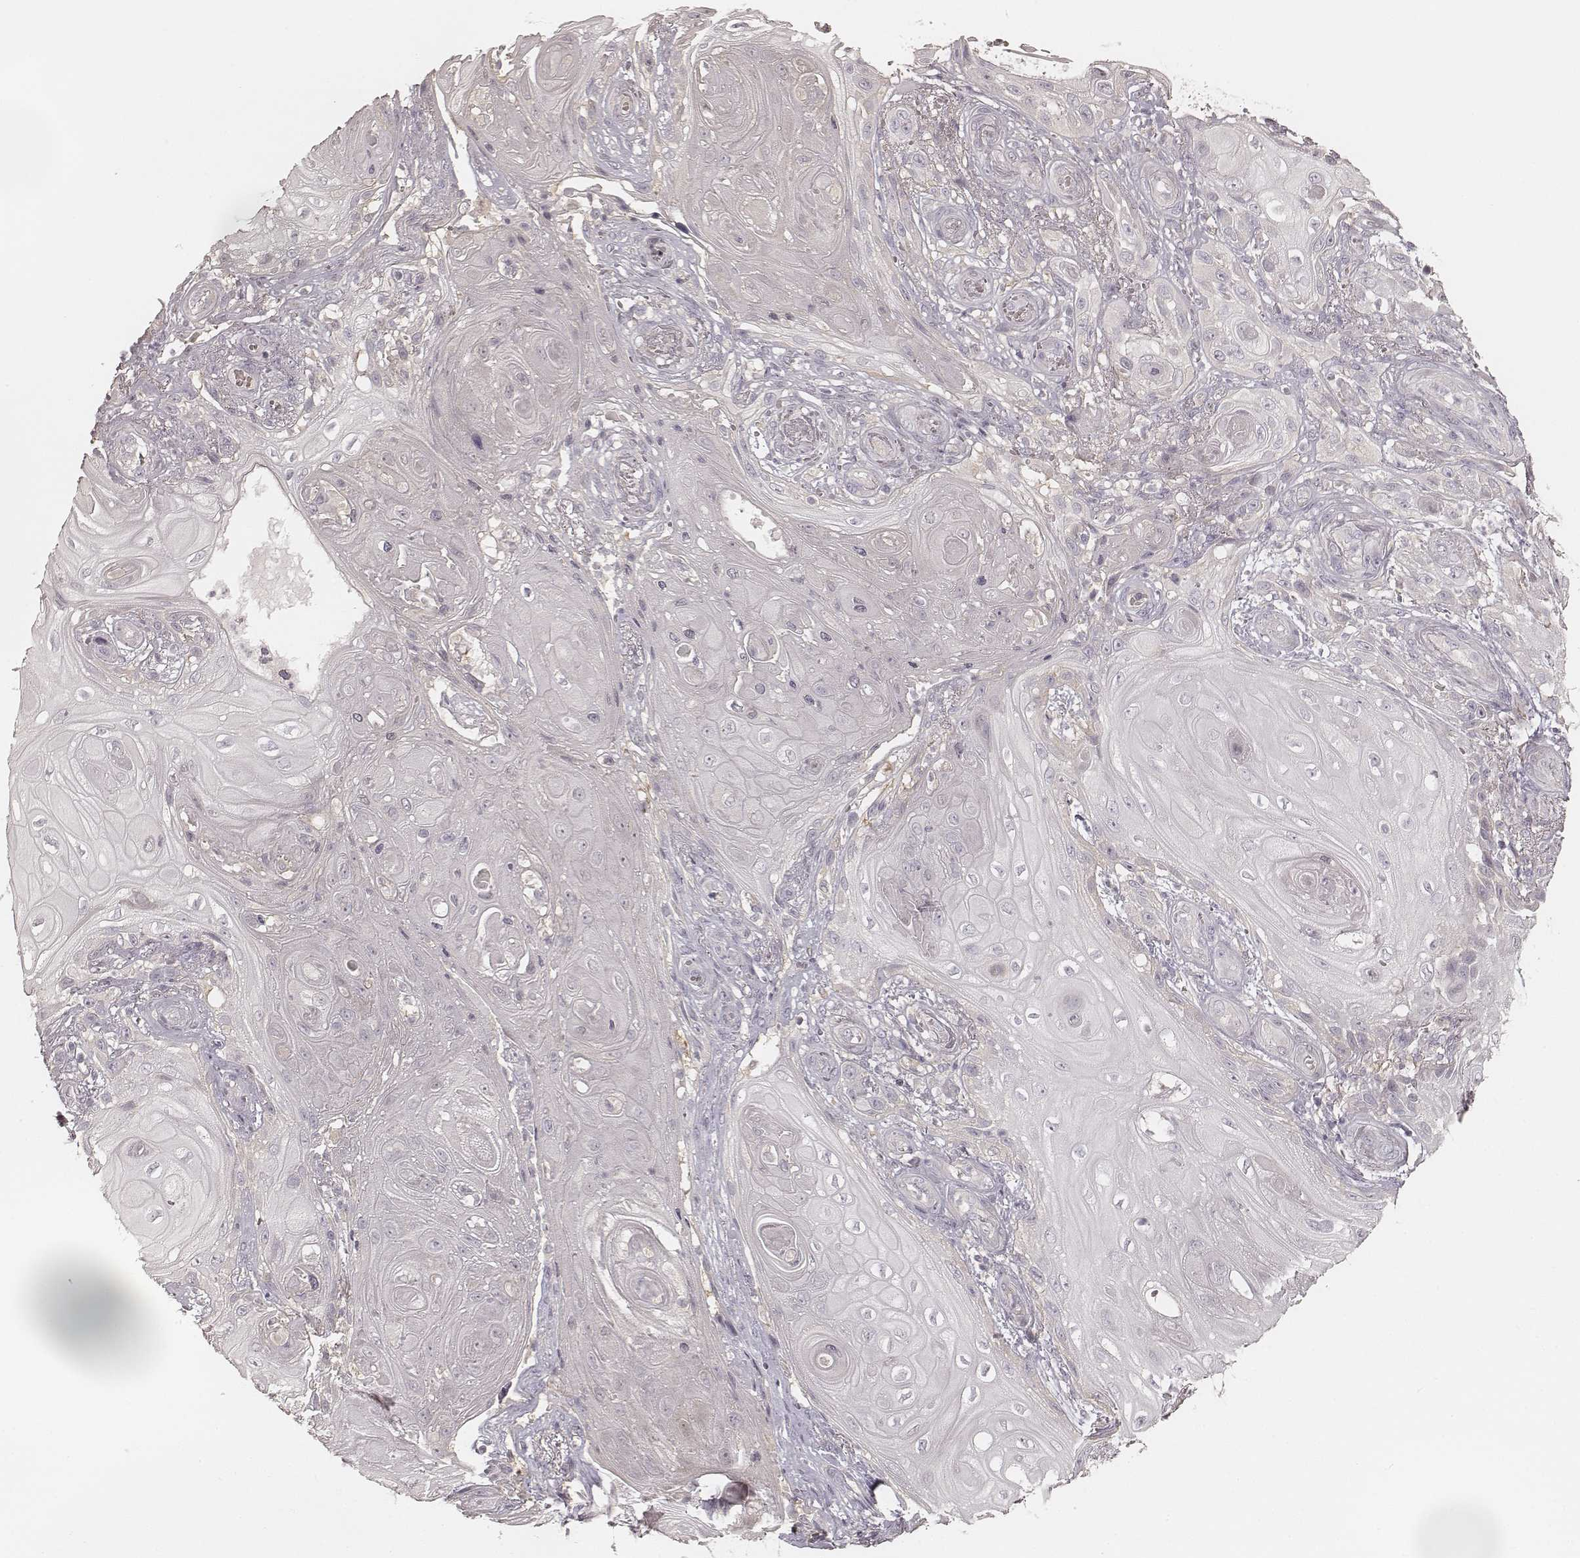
{"staining": {"intensity": "negative", "quantity": "none", "location": "none"}, "tissue": "skin cancer", "cell_type": "Tumor cells", "image_type": "cancer", "snomed": [{"axis": "morphology", "description": "Squamous cell carcinoma, NOS"}, {"axis": "topography", "description": "Skin"}], "caption": "Skin cancer was stained to show a protein in brown. There is no significant staining in tumor cells.", "gene": "FMNL2", "patient": {"sex": "male", "age": 62}}